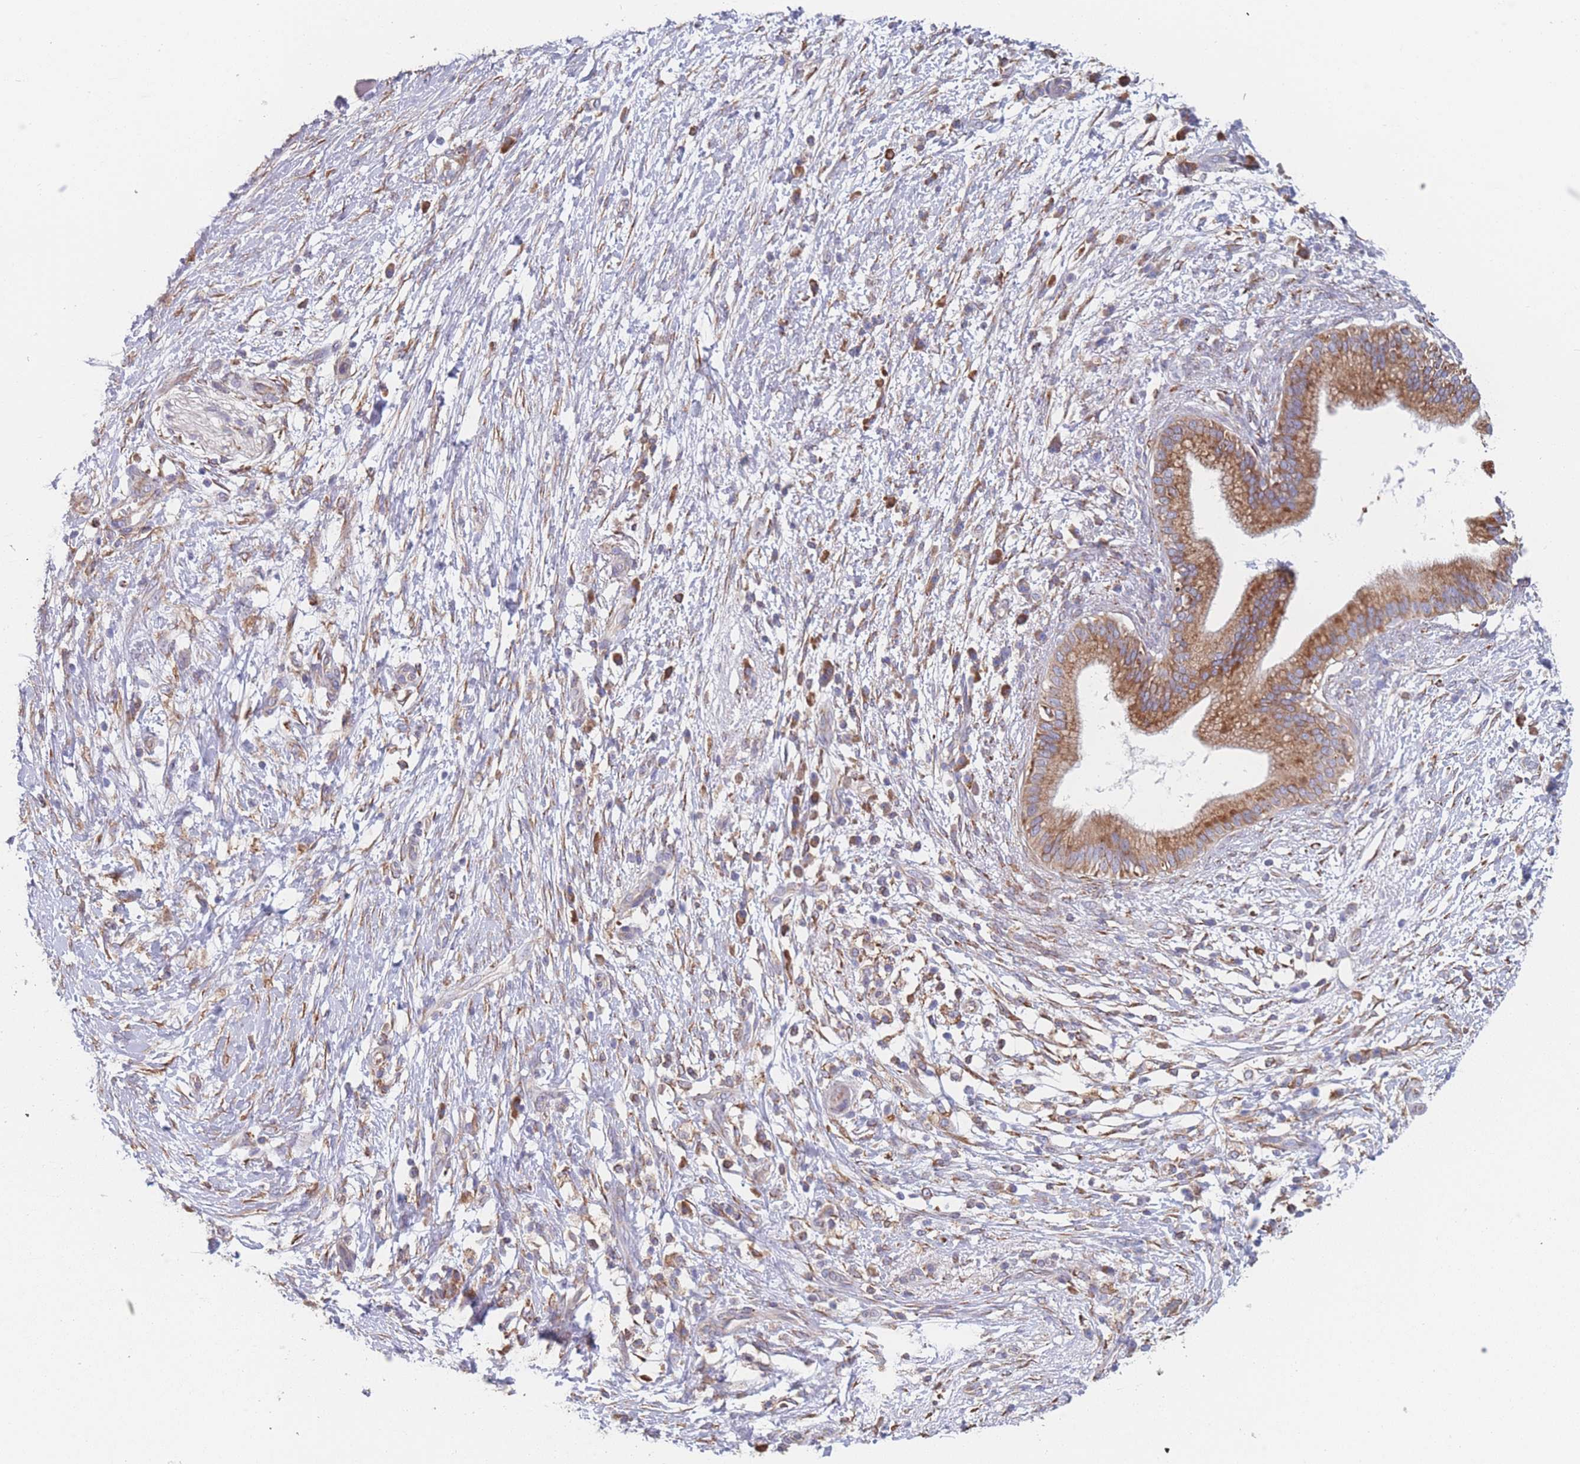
{"staining": {"intensity": "moderate", "quantity": ">75%", "location": "cytoplasmic/membranous"}, "tissue": "pancreatic cancer", "cell_type": "Tumor cells", "image_type": "cancer", "snomed": [{"axis": "morphology", "description": "Adenocarcinoma, NOS"}, {"axis": "topography", "description": "Pancreas"}], "caption": "Immunohistochemistry (IHC) micrograph of pancreatic cancer (adenocarcinoma) stained for a protein (brown), which demonstrates medium levels of moderate cytoplasmic/membranous positivity in approximately >75% of tumor cells.", "gene": "OR7C2", "patient": {"sex": "female", "age": 72}}